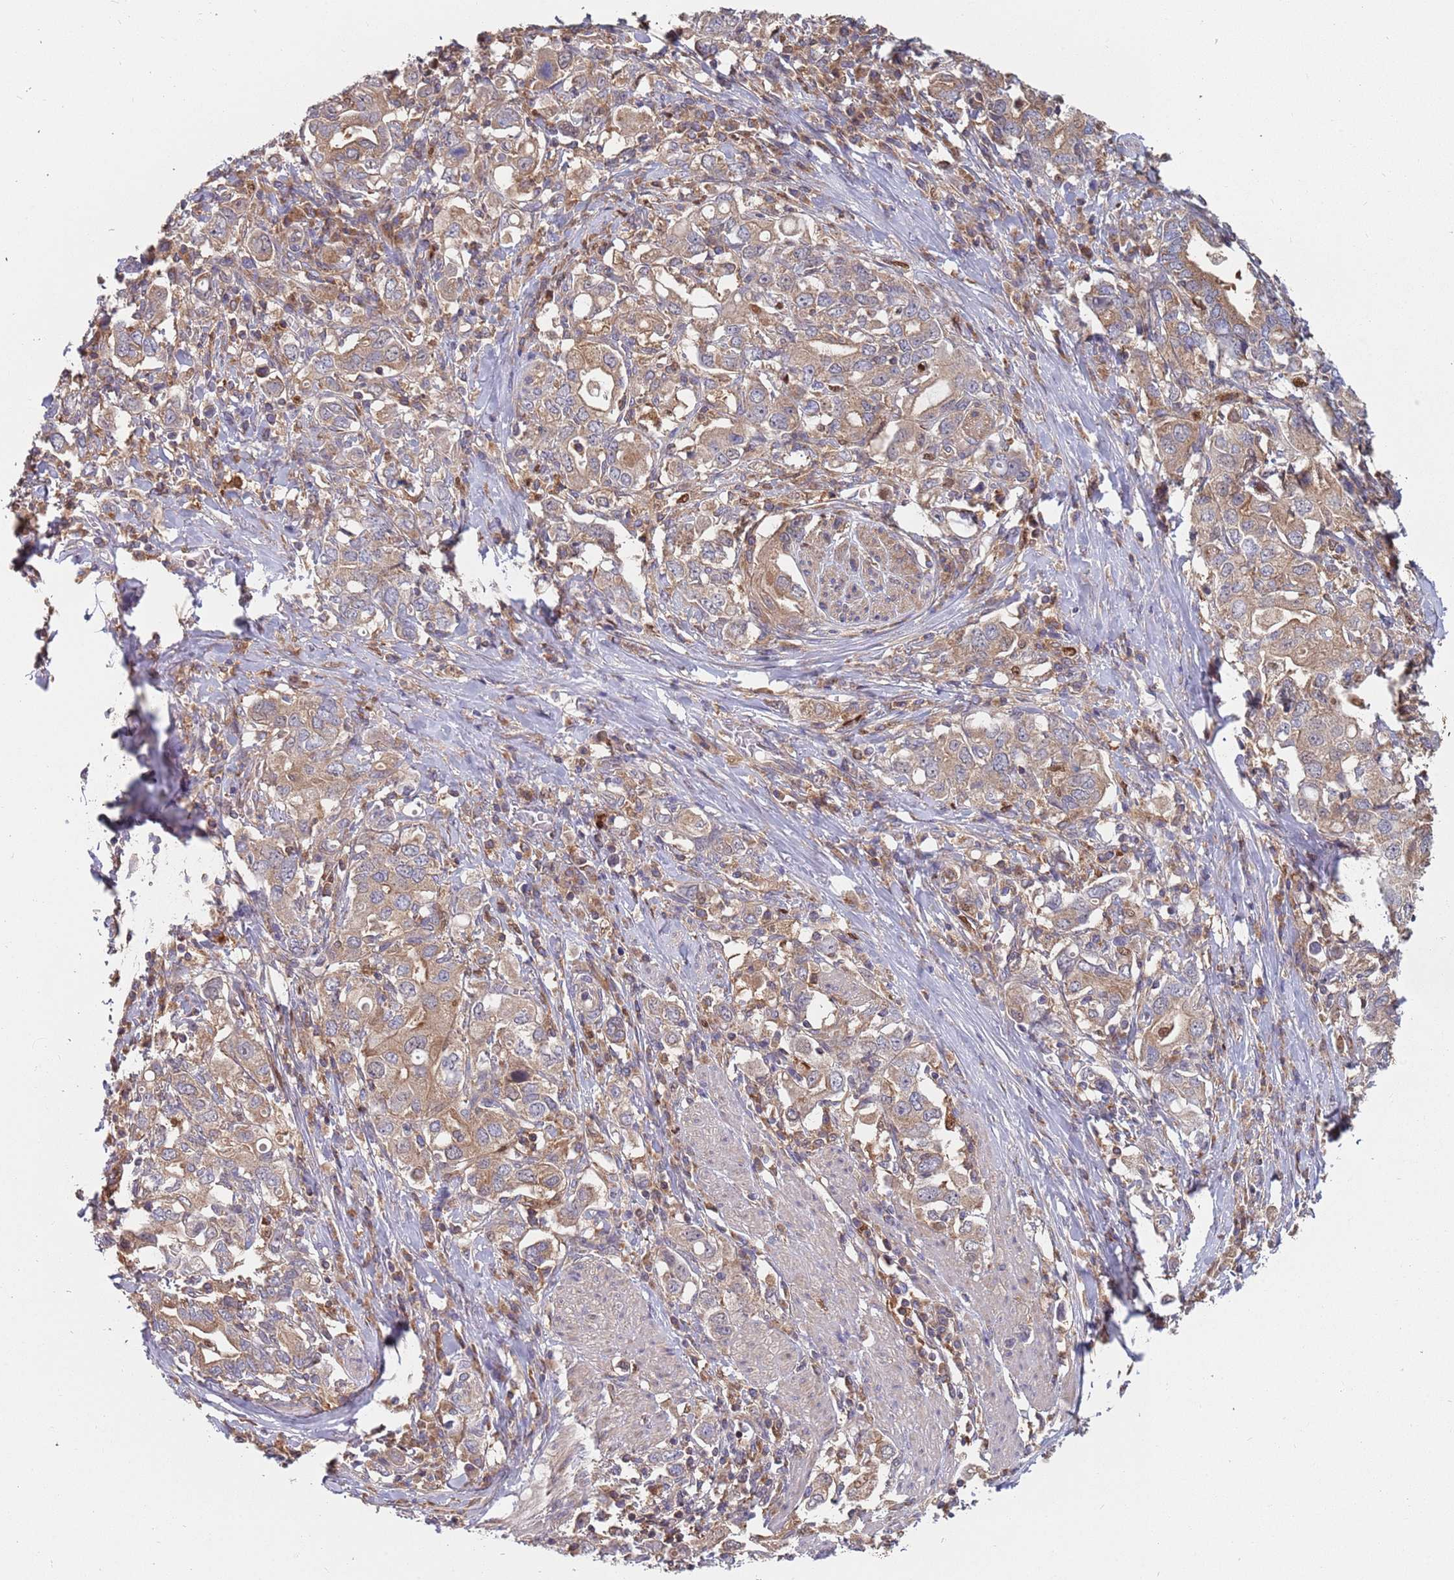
{"staining": {"intensity": "moderate", "quantity": ">75%", "location": "cytoplasmic/membranous"}, "tissue": "stomach cancer", "cell_type": "Tumor cells", "image_type": "cancer", "snomed": [{"axis": "morphology", "description": "Adenocarcinoma, NOS"}, {"axis": "topography", "description": "Stomach, upper"}, {"axis": "topography", "description": "Stomach"}], "caption": "This is a histology image of immunohistochemistry staining of stomach cancer, which shows moderate expression in the cytoplasmic/membranous of tumor cells.", "gene": "GDI2", "patient": {"sex": "male", "age": 62}}